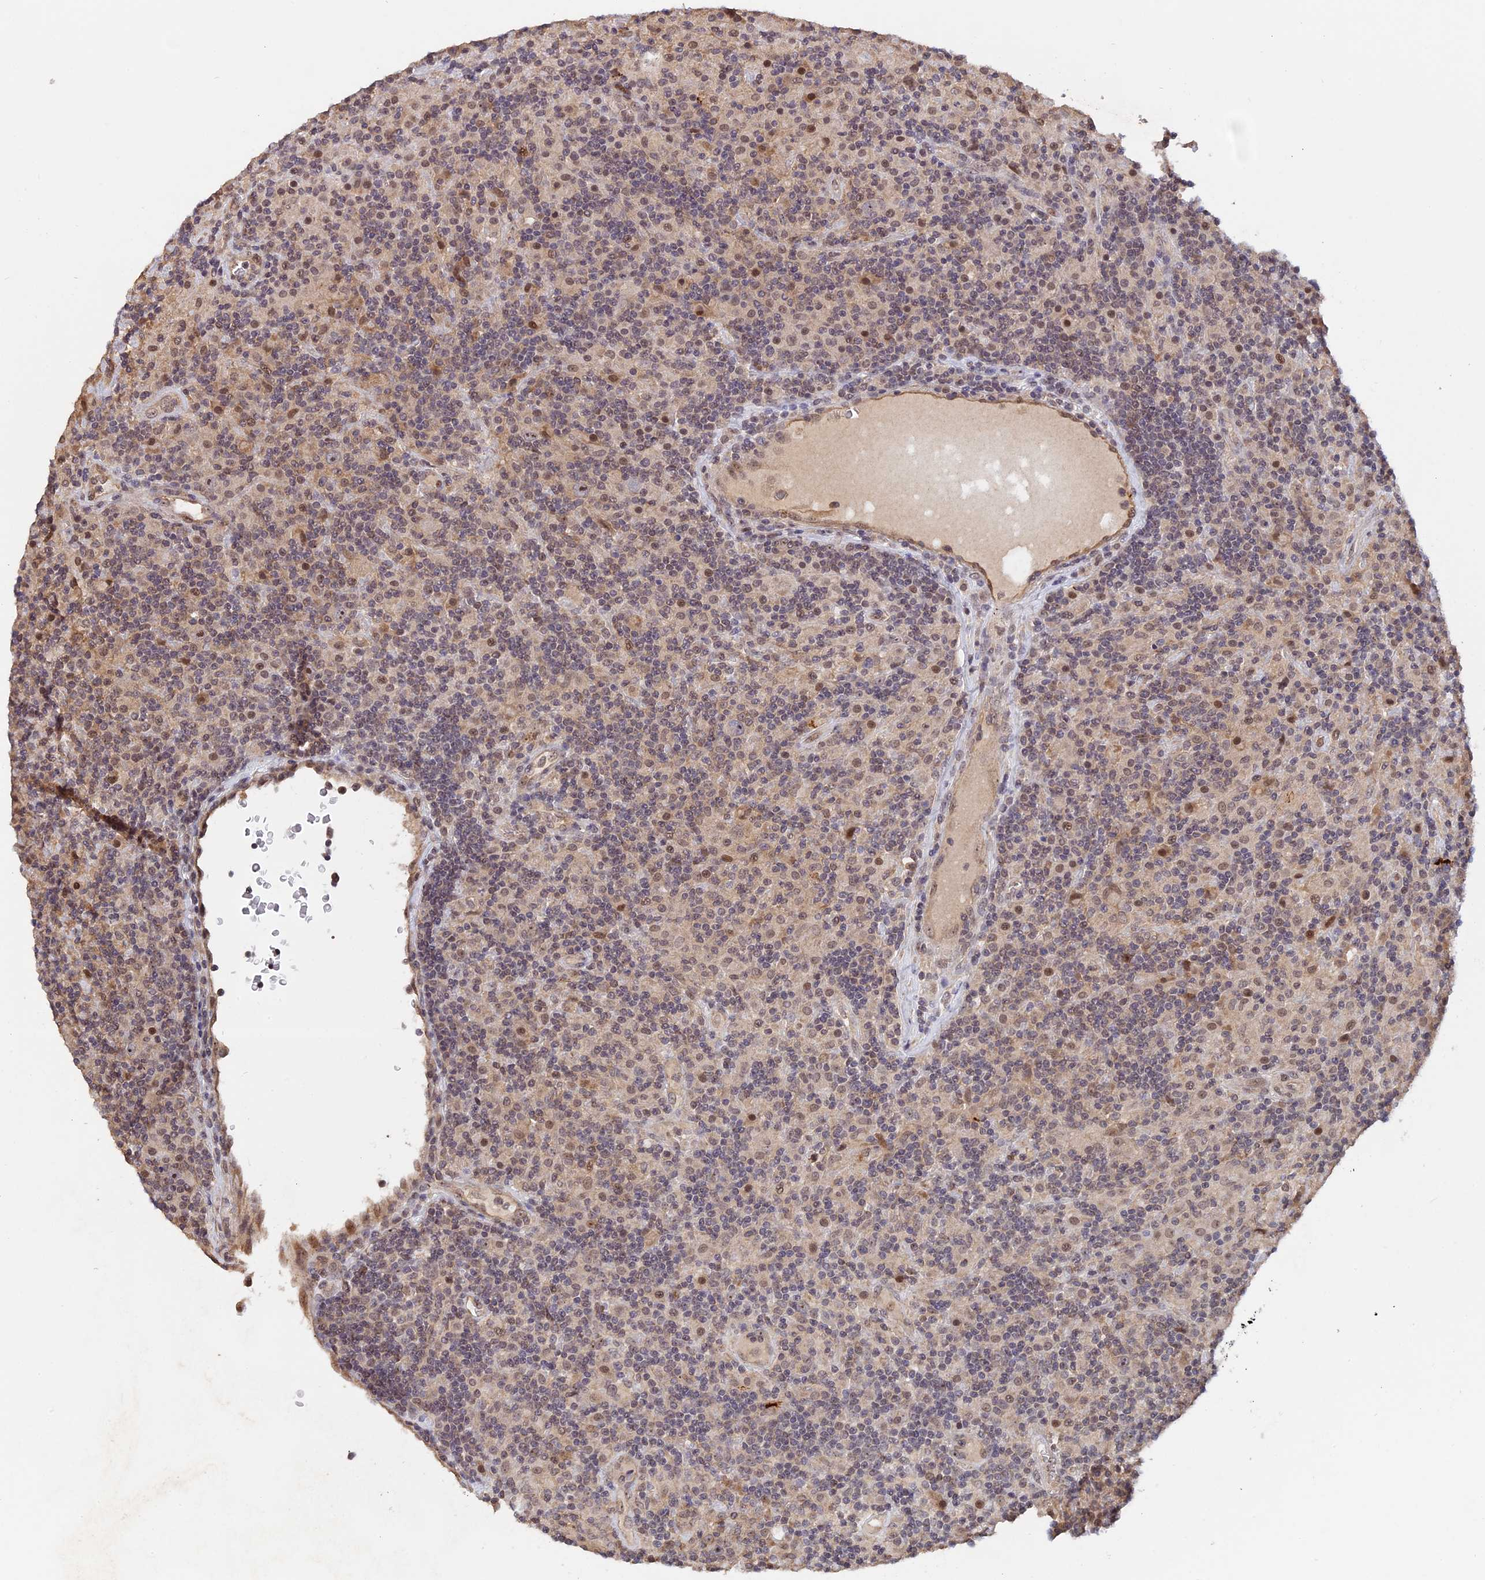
{"staining": {"intensity": "negative", "quantity": "none", "location": "none"}, "tissue": "lymphoma", "cell_type": "Tumor cells", "image_type": "cancer", "snomed": [{"axis": "morphology", "description": "Hodgkin's disease, NOS"}, {"axis": "topography", "description": "Lymph node"}], "caption": "A high-resolution micrograph shows immunohistochemistry (IHC) staining of lymphoma, which demonstrates no significant positivity in tumor cells. (DAB (3,3'-diaminobenzidine) immunohistochemistry, high magnification).", "gene": "FAM98C", "patient": {"sex": "male", "age": 70}}